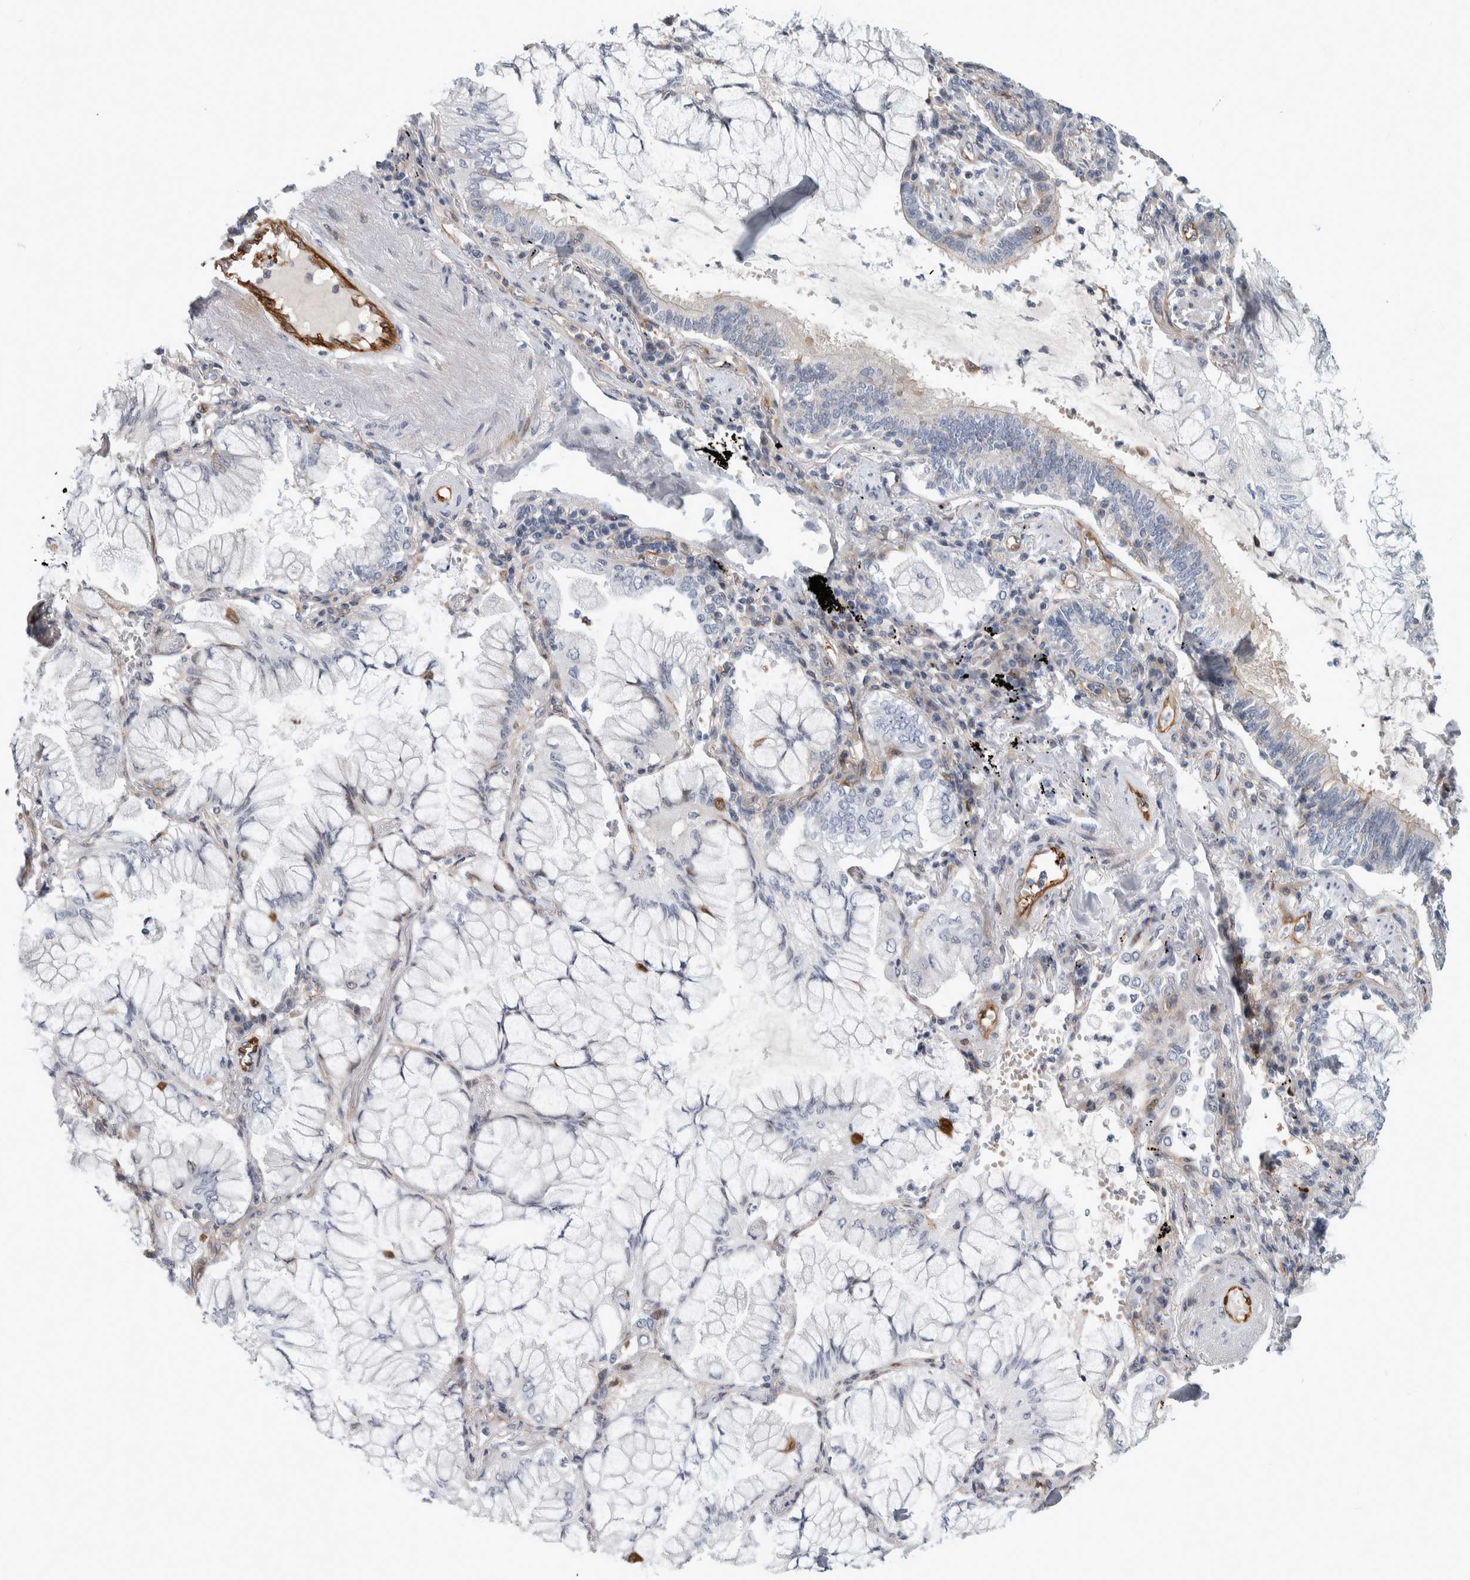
{"staining": {"intensity": "negative", "quantity": "none", "location": "none"}, "tissue": "lung cancer", "cell_type": "Tumor cells", "image_type": "cancer", "snomed": [{"axis": "morphology", "description": "Adenocarcinoma, NOS"}, {"axis": "topography", "description": "Lung"}], "caption": "Image shows no protein staining in tumor cells of lung cancer (adenocarcinoma) tissue.", "gene": "MSL1", "patient": {"sex": "female", "age": 70}}